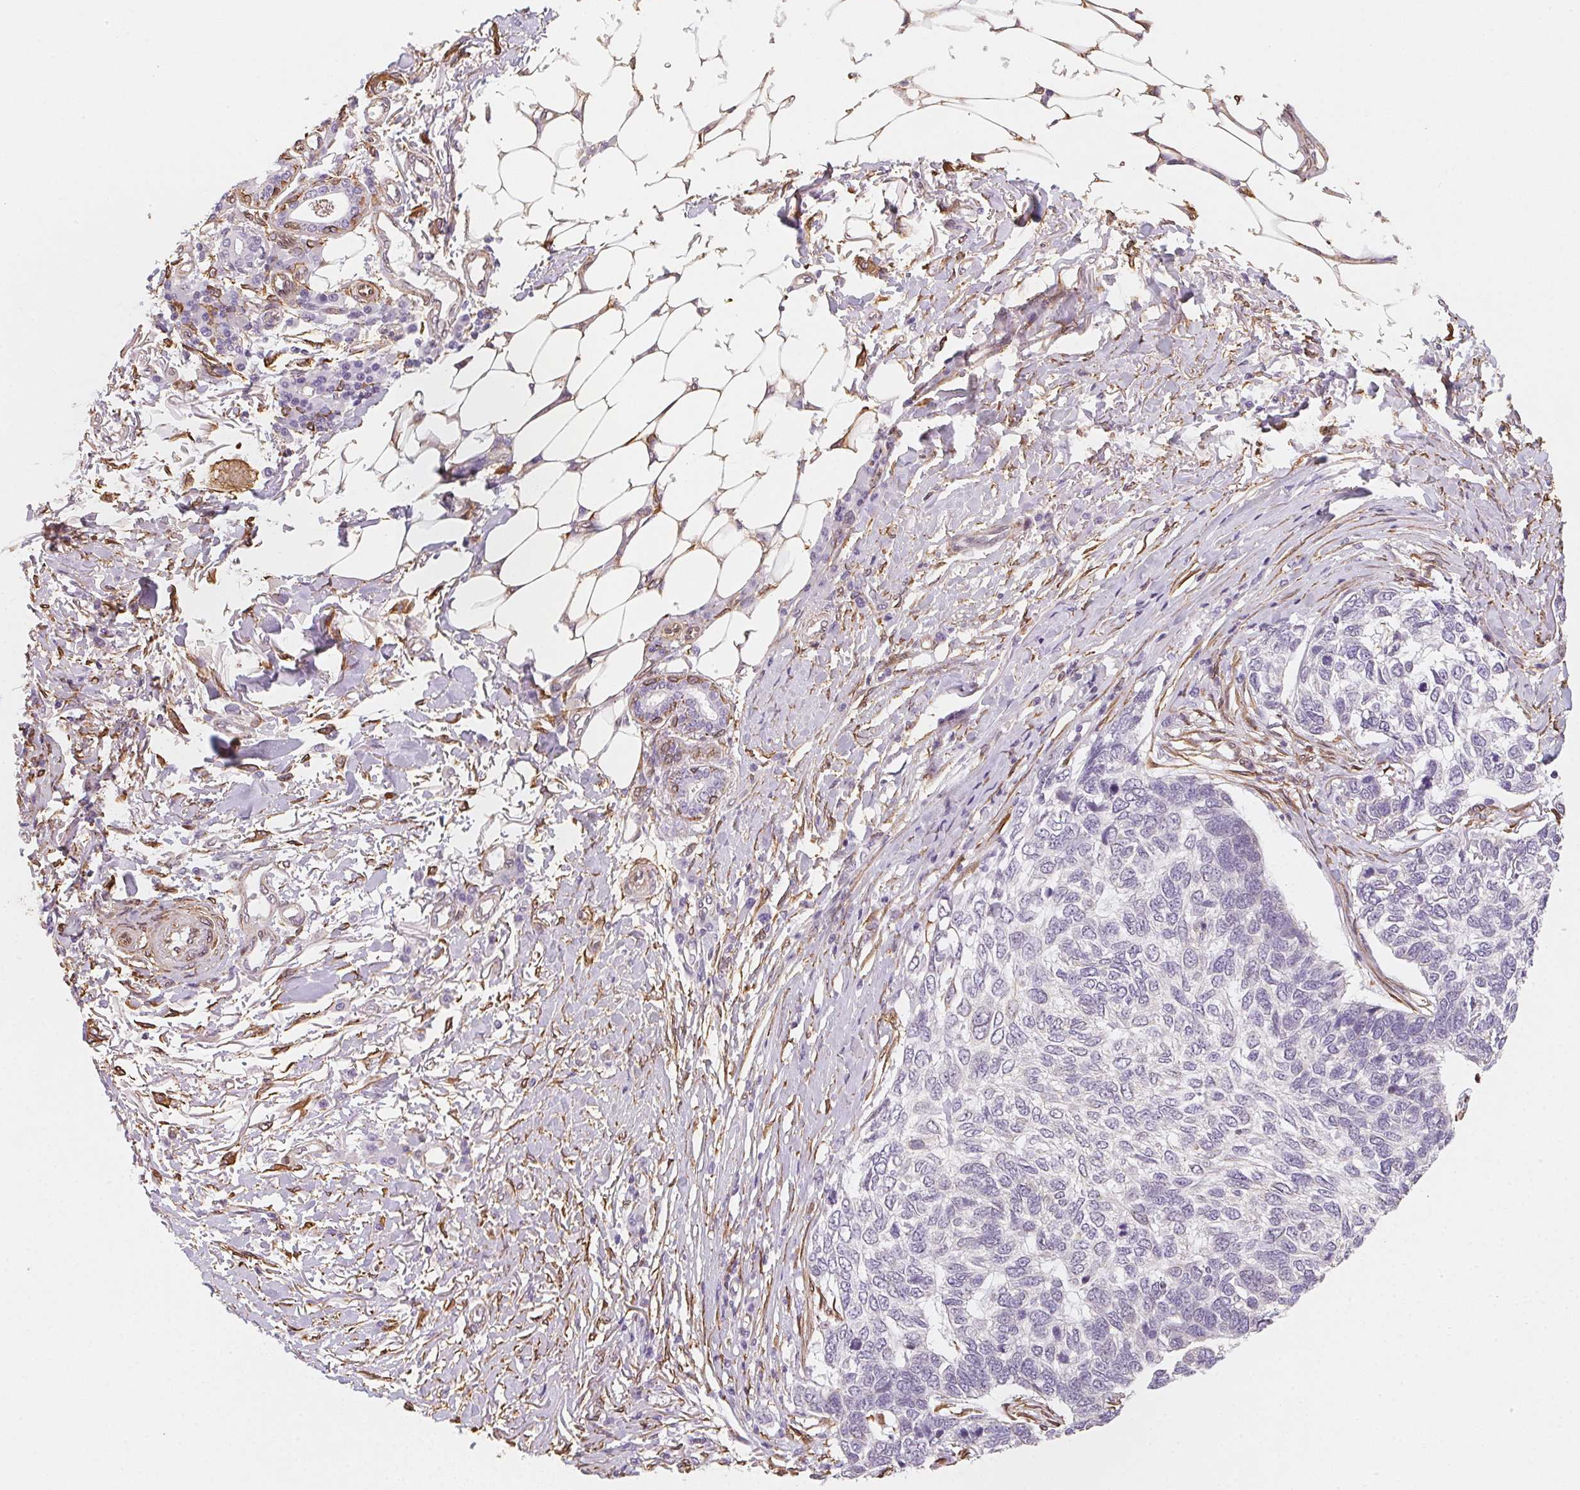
{"staining": {"intensity": "negative", "quantity": "none", "location": "none"}, "tissue": "skin cancer", "cell_type": "Tumor cells", "image_type": "cancer", "snomed": [{"axis": "morphology", "description": "Basal cell carcinoma"}, {"axis": "topography", "description": "Skin"}], "caption": "A micrograph of skin cancer stained for a protein reveals no brown staining in tumor cells.", "gene": "RSBN1", "patient": {"sex": "female", "age": 65}}